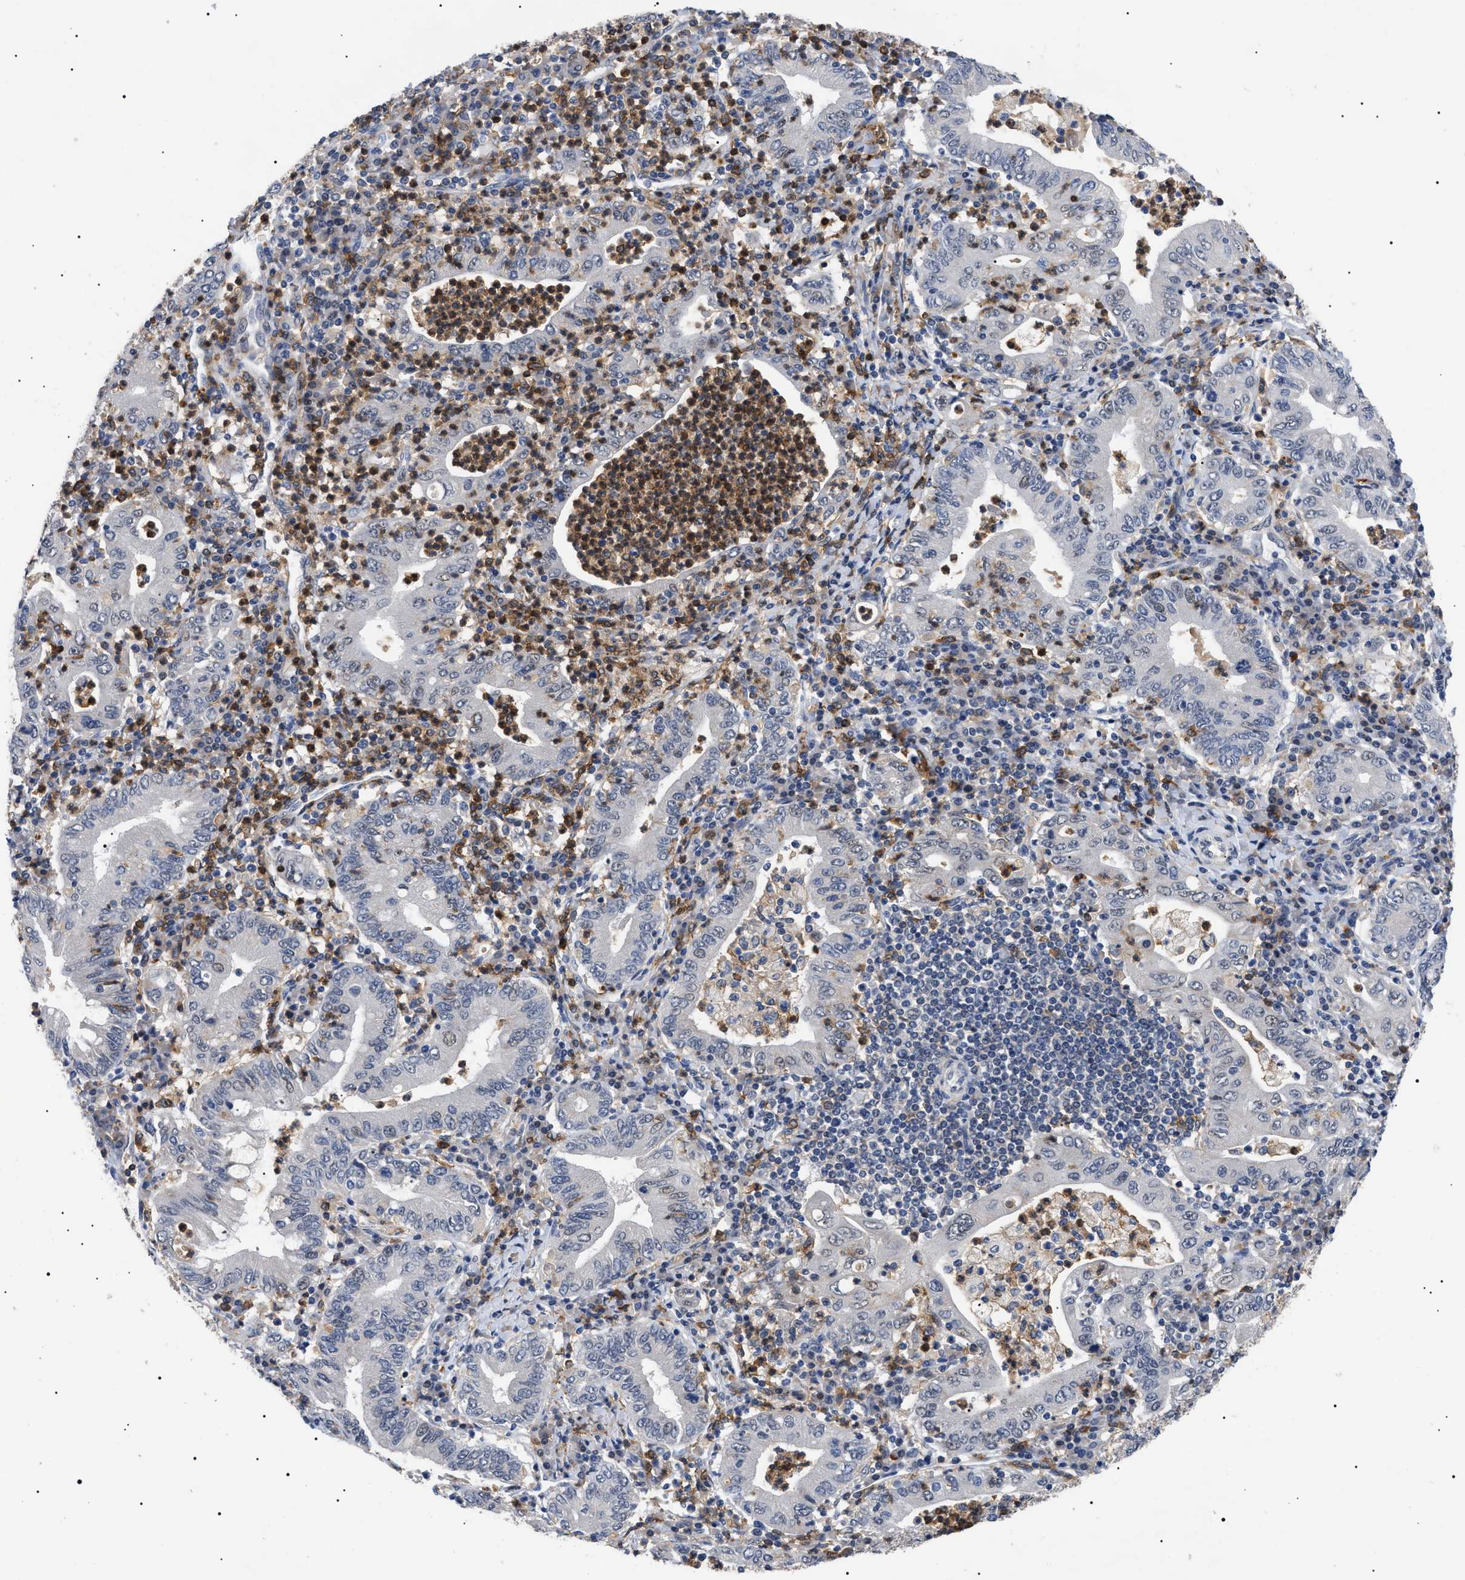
{"staining": {"intensity": "negative", "quantity": "none", "location": "none"}, "tissue": "stomach cancer", "cell_type": "Tumor cells", "image_type": "cancer", "snomed": [{"axis": "morphology", "description": "Normal tissue, NOS"}, {"axis": "morphology", "description": "Adenocarcinoma, NOS"}, {"axis": "topography", "description": "Esophagus"}, {"axis": "topography", "description": "Stomach, upper"}, {"axis": "topography", "description": "Peripheral nerve tissue"}], "caption": "There is no significant positivity in tumor cells of stomach cancer.", "gene": "CD300A", "patient": {"sex": "male", "age": 62}}